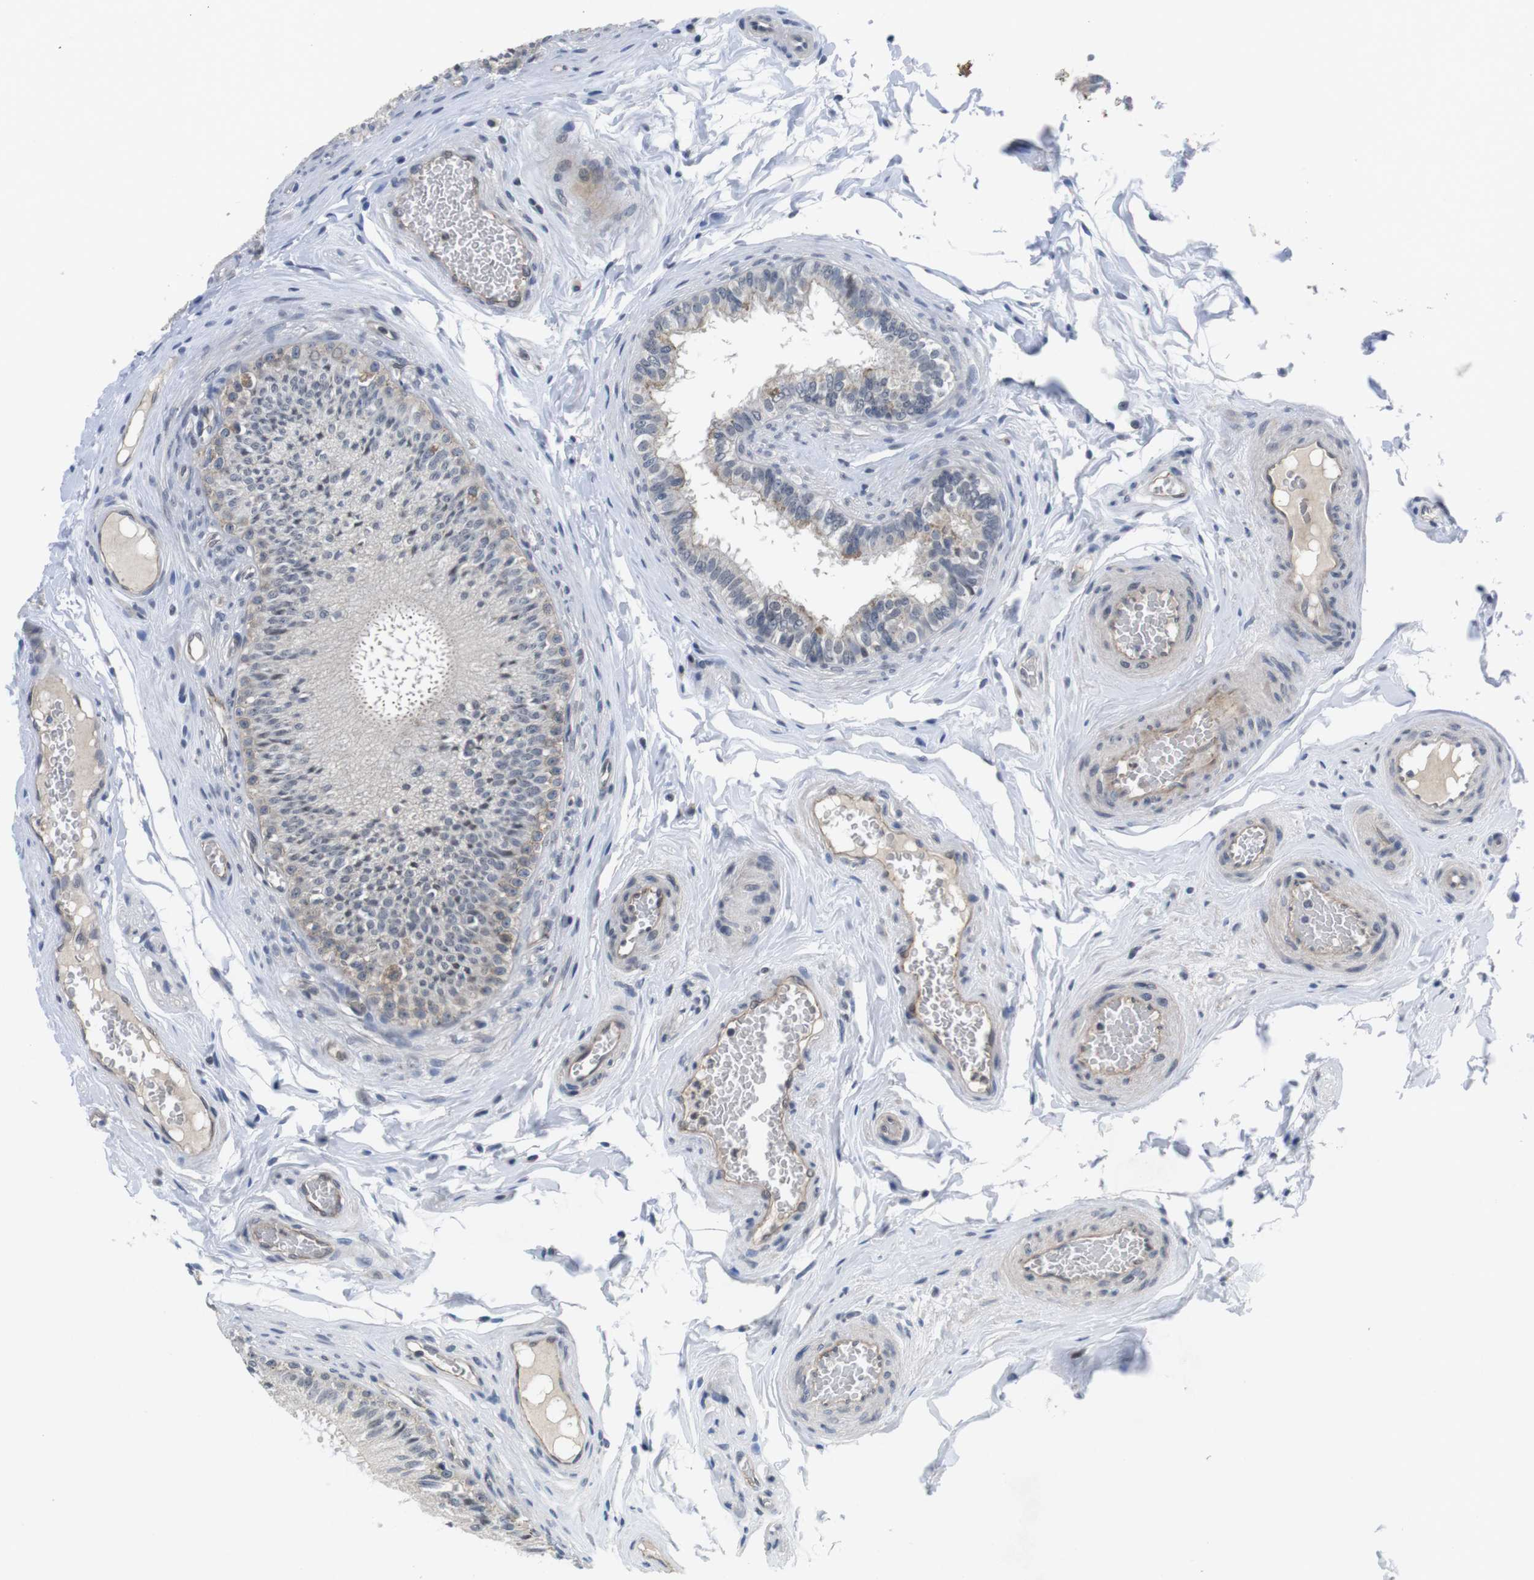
{"staining": {"intensity": "moderate", "quantity": "<25%", "location": "cytoplasmic/membranous,nuclear"}, "tissue": "epididymis", "cell_type": "Glandular cells", "image_type": "normal", "snomed": [{"axis": "morphology", "description": "Normal tissue, NOS"}, {"axis": "topography", "description": "Testis"}, {"axis": "topography", "description": "Epididymis"}], "caption": "Protein expression by immunohistochemistry exhibits moderate cytoplasmic/membranous,nuclear expression in approximately <25% of glandular cells in normal epididymis. Using DAB (3,3'-diaminobenzidine) (brown) and hematoxylin (blue) stains, captured at high magnification using brightfield microscopy.", "gene": "NECTIN1", "patient": {"sex": "male", "age": 36}}